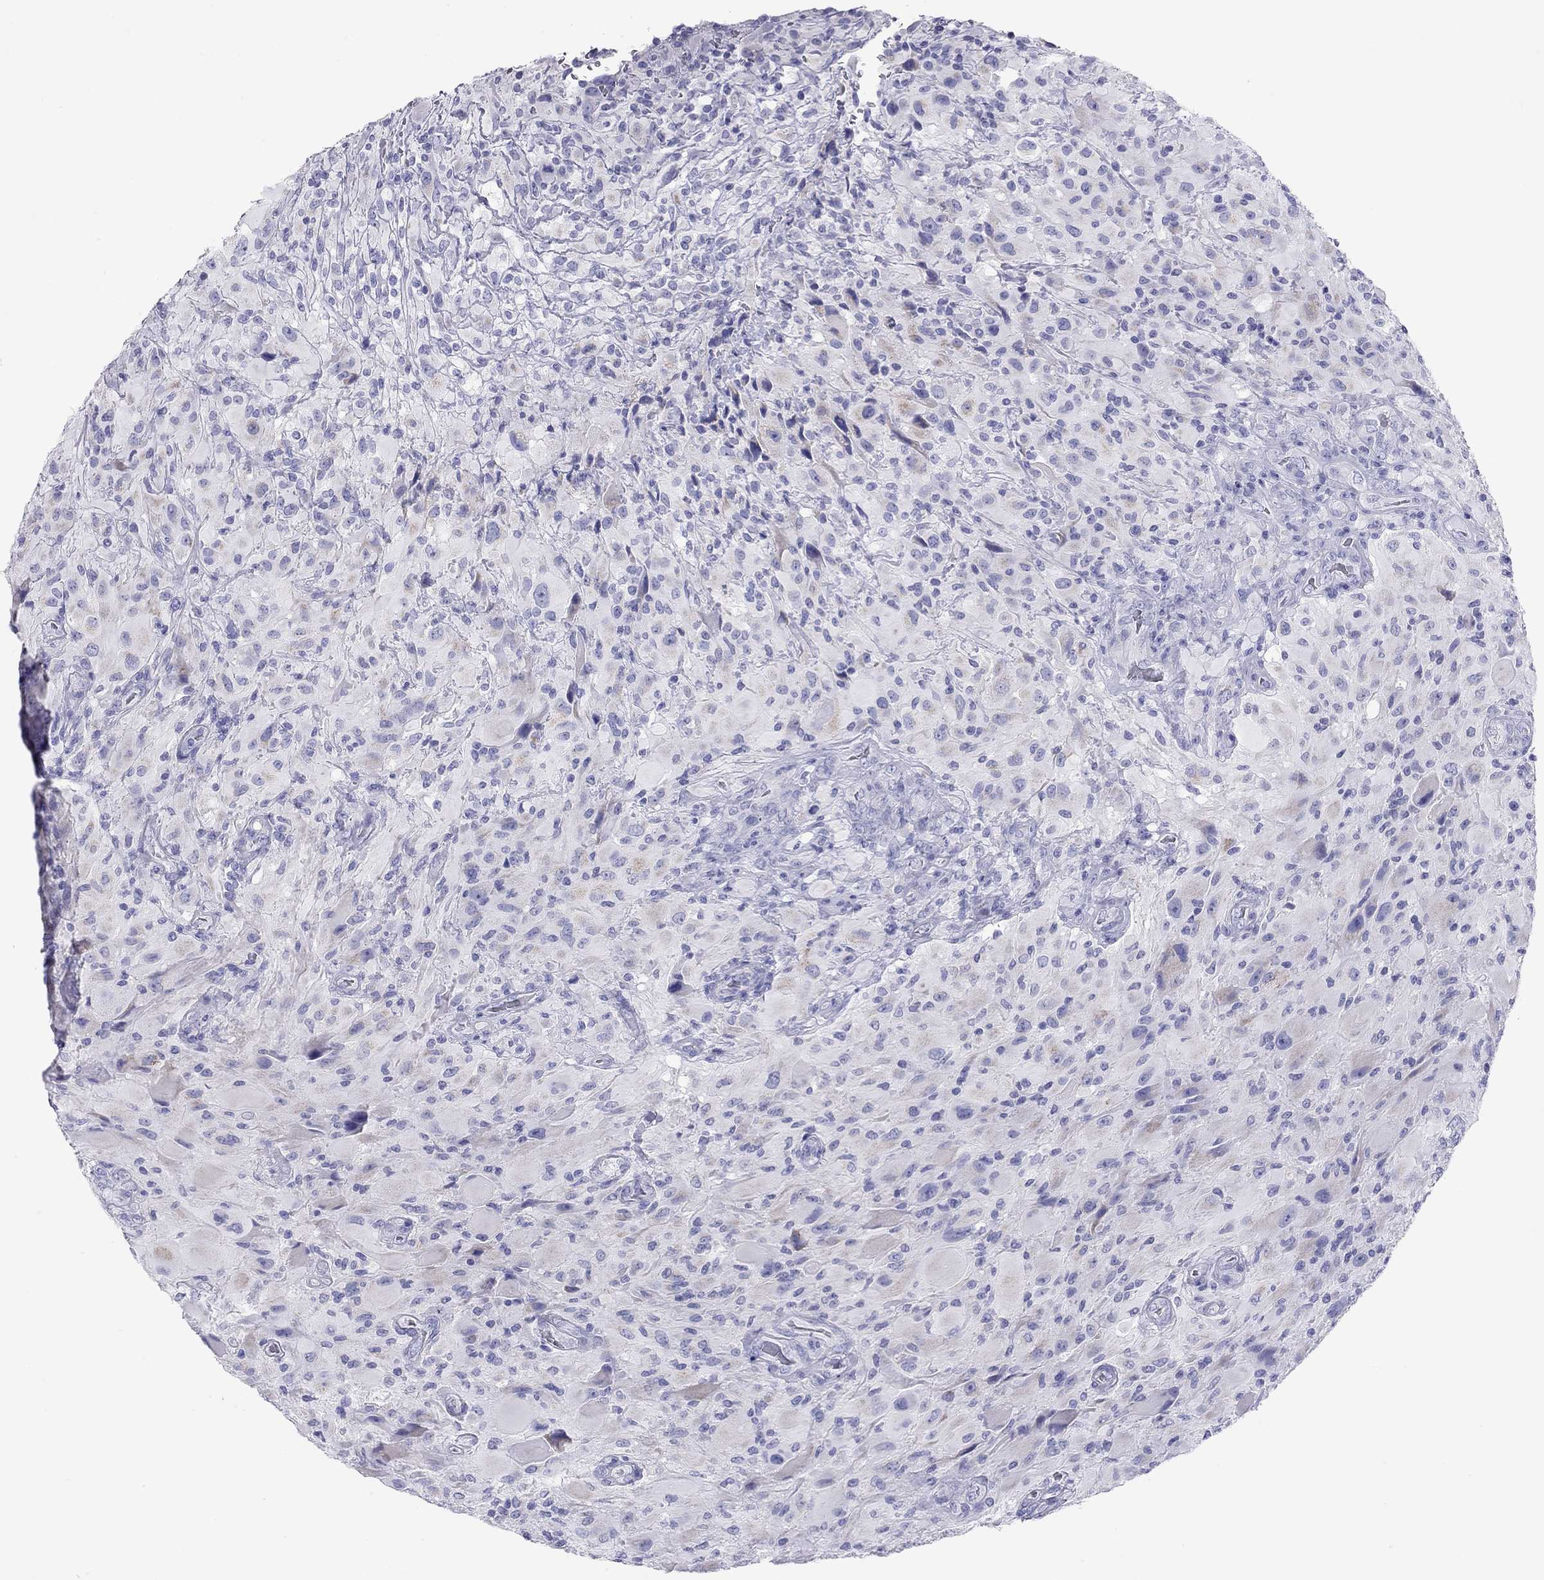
{"staining": {"intensity": "negative", "quantity": "none", "location": "none"}, "tissue": "glioma", "cell_type": "Tumor cells", "image_type": "cancer", "snomed": [{"axis": "morphology", "description": "Glioma, malignant, High grade"}, {"axis": "topography", "description": "Cerebral cortex"}], "caption": "Immunohistochemistry (IHC) of human glioma exhibits no staining in tumor cells. (DAB IHC, high magnification).", "gene": "DPY19L2", "patient": {"sex": "male", "age": 35}}